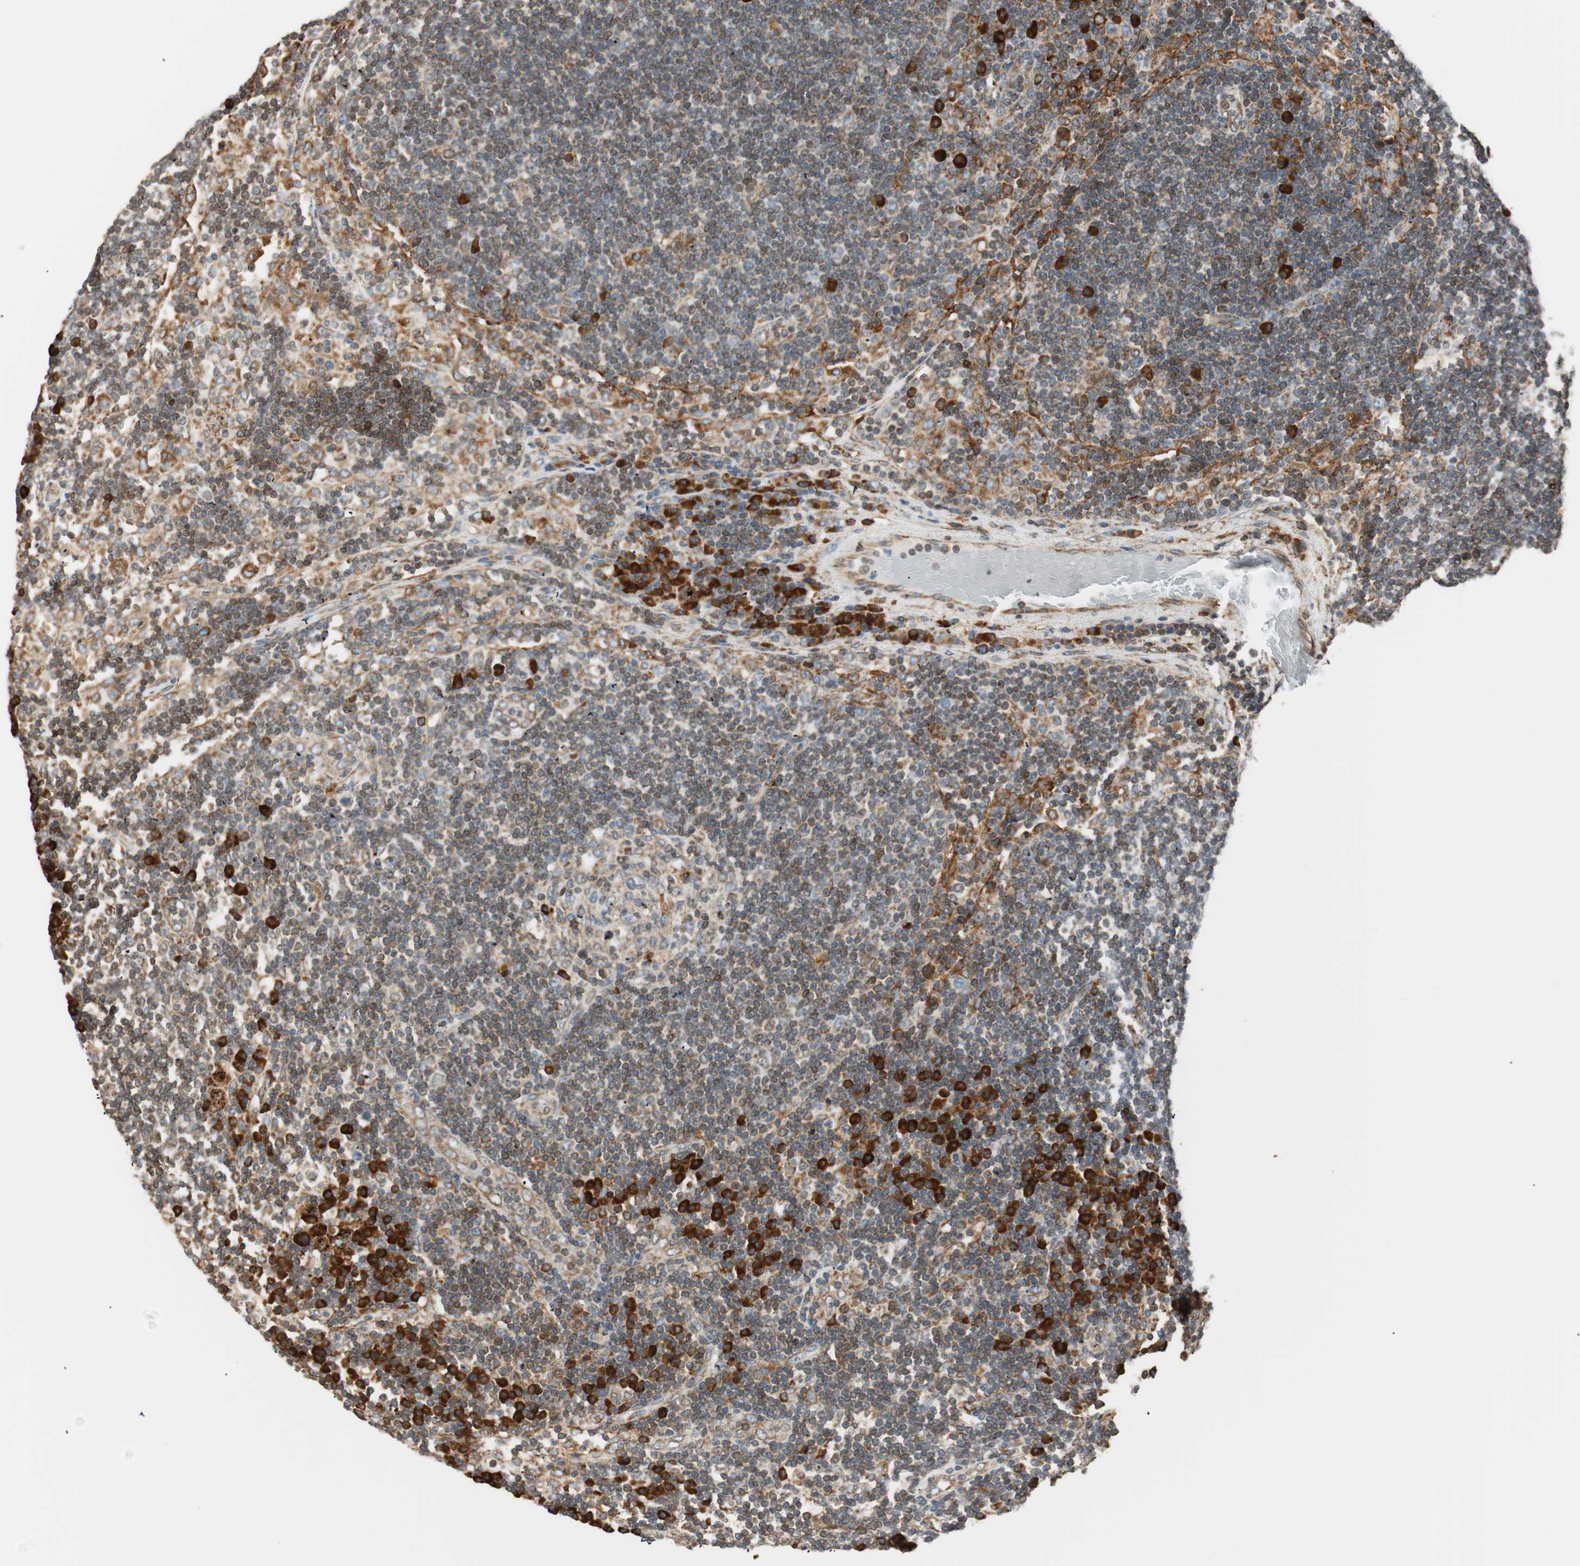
{"staining": {"intensity": "moderate", "quantity": "25%-75%", "location": "cytoplasmic/membranous"}, "tissue": "lymph node", "cell_type": "Germinal center cells", "image_type": "normal", "snomed": [{"axis": "morphology", "description": "Normal tissue, NOS"}, {"axis": "morphology", "description": "Squamous cell carcinoma, metastatic, NOS"}, {"axis": "topography", "description": "Lymph node"}], "caption": "Protein staining of normal lymph node reveals moderate cytoplasmic/membranous positivity in about 25%-75% of germinal center cells.", "gene": "PRKCSH", "patient": {"sex": "female", "age": 53}}